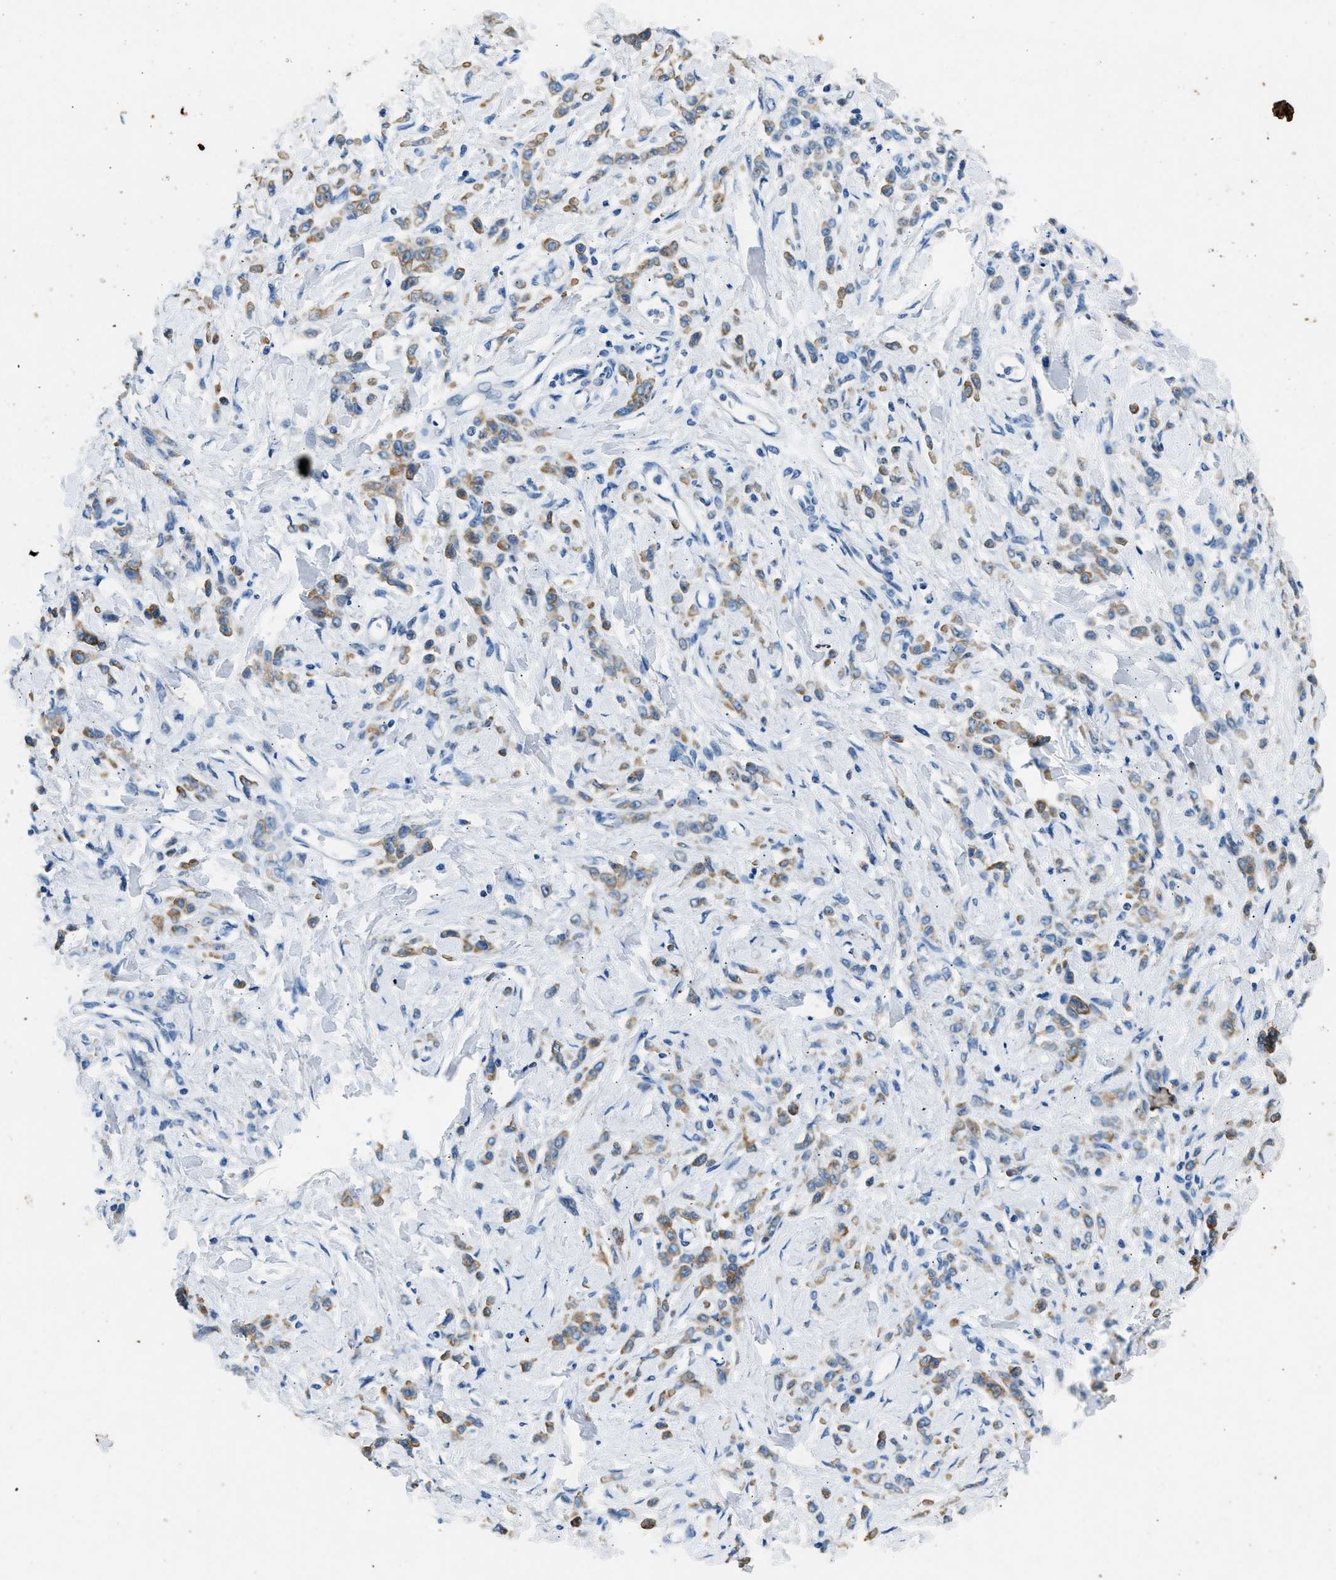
{"staining": {"intensity": "moderate", "quantity": "25%-75%", "location": "cytoplasmic/membranous"}, "tissue": "stomach cancer", "cell_type": "Tumor cells", "image_type": "cancer", "snomed": [{"axis": "morphology", "description": "Normal tissue, NOS"}, {"axis": "morphology", "description": "Adenocarcinoma, NOS"}, {"axis": "topography", "description": "Stomach"}], "caption": "The immunohistochemical stain highlights moderate cytoplasmic/membranous staining in tumor cells of adenocarcinoma (stomach) tissue.", "gene": "CFAP20", "patient": {"sex": "male", "age": 82}}